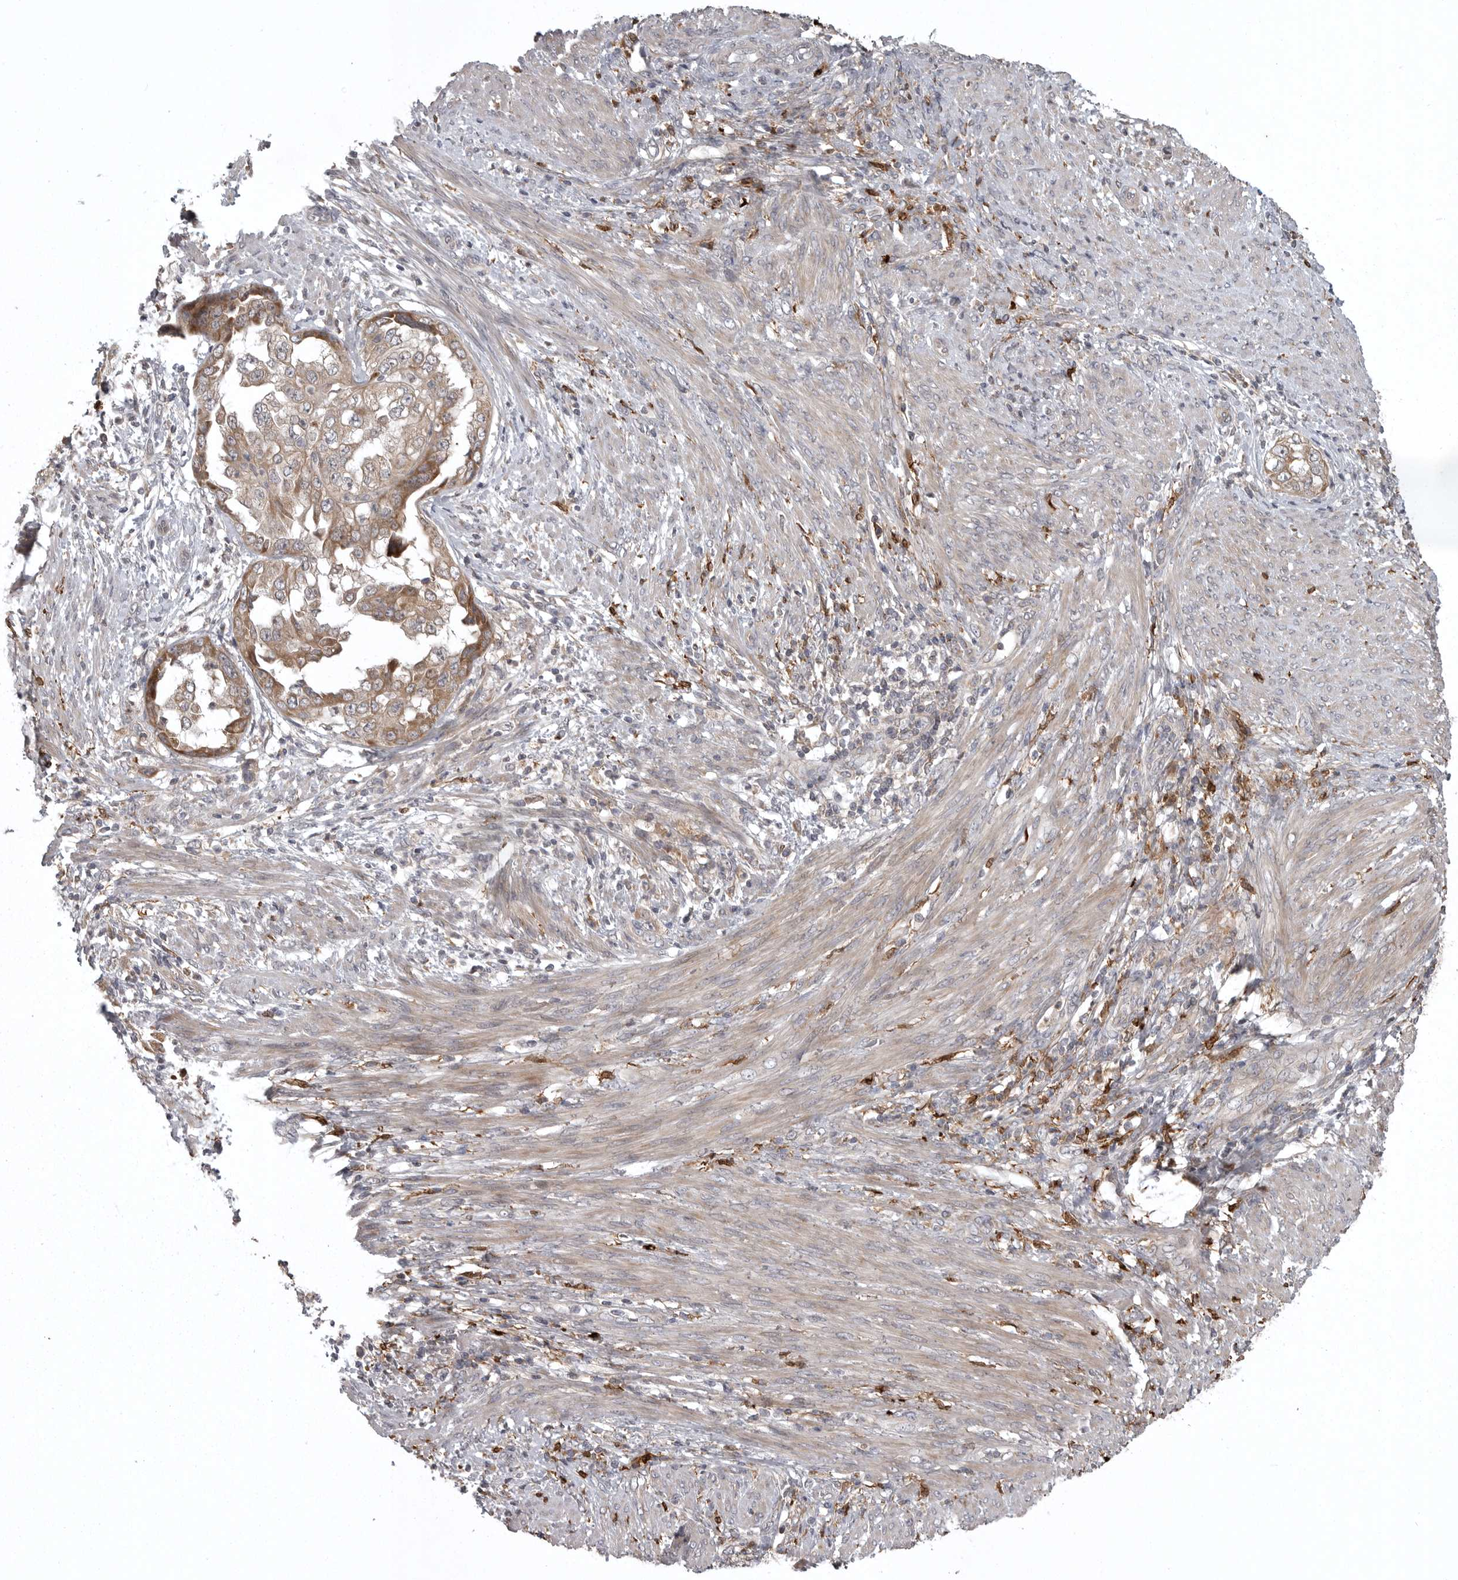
{"staining": {"intensity": "moderate", "quantity": ">75%", "location": "cytoplasmic/membranous"}, "tissue": "endometrial cancer", "cell_type": "Tumor cells", "image_type": "cancer", "snomed": [{"axis": "morphology", "description": "Adenocarcinoma, NOS"}, {"axis": "topography", "description": "Endometrium"}], "caption": "Protein expression analysis of human endometrial cancer reveals moderate cytoplasmic/membranous staining in about >75% of tumor cells.", "gene": "GPR31", "patient": {"sex": "female", "age": 85}}